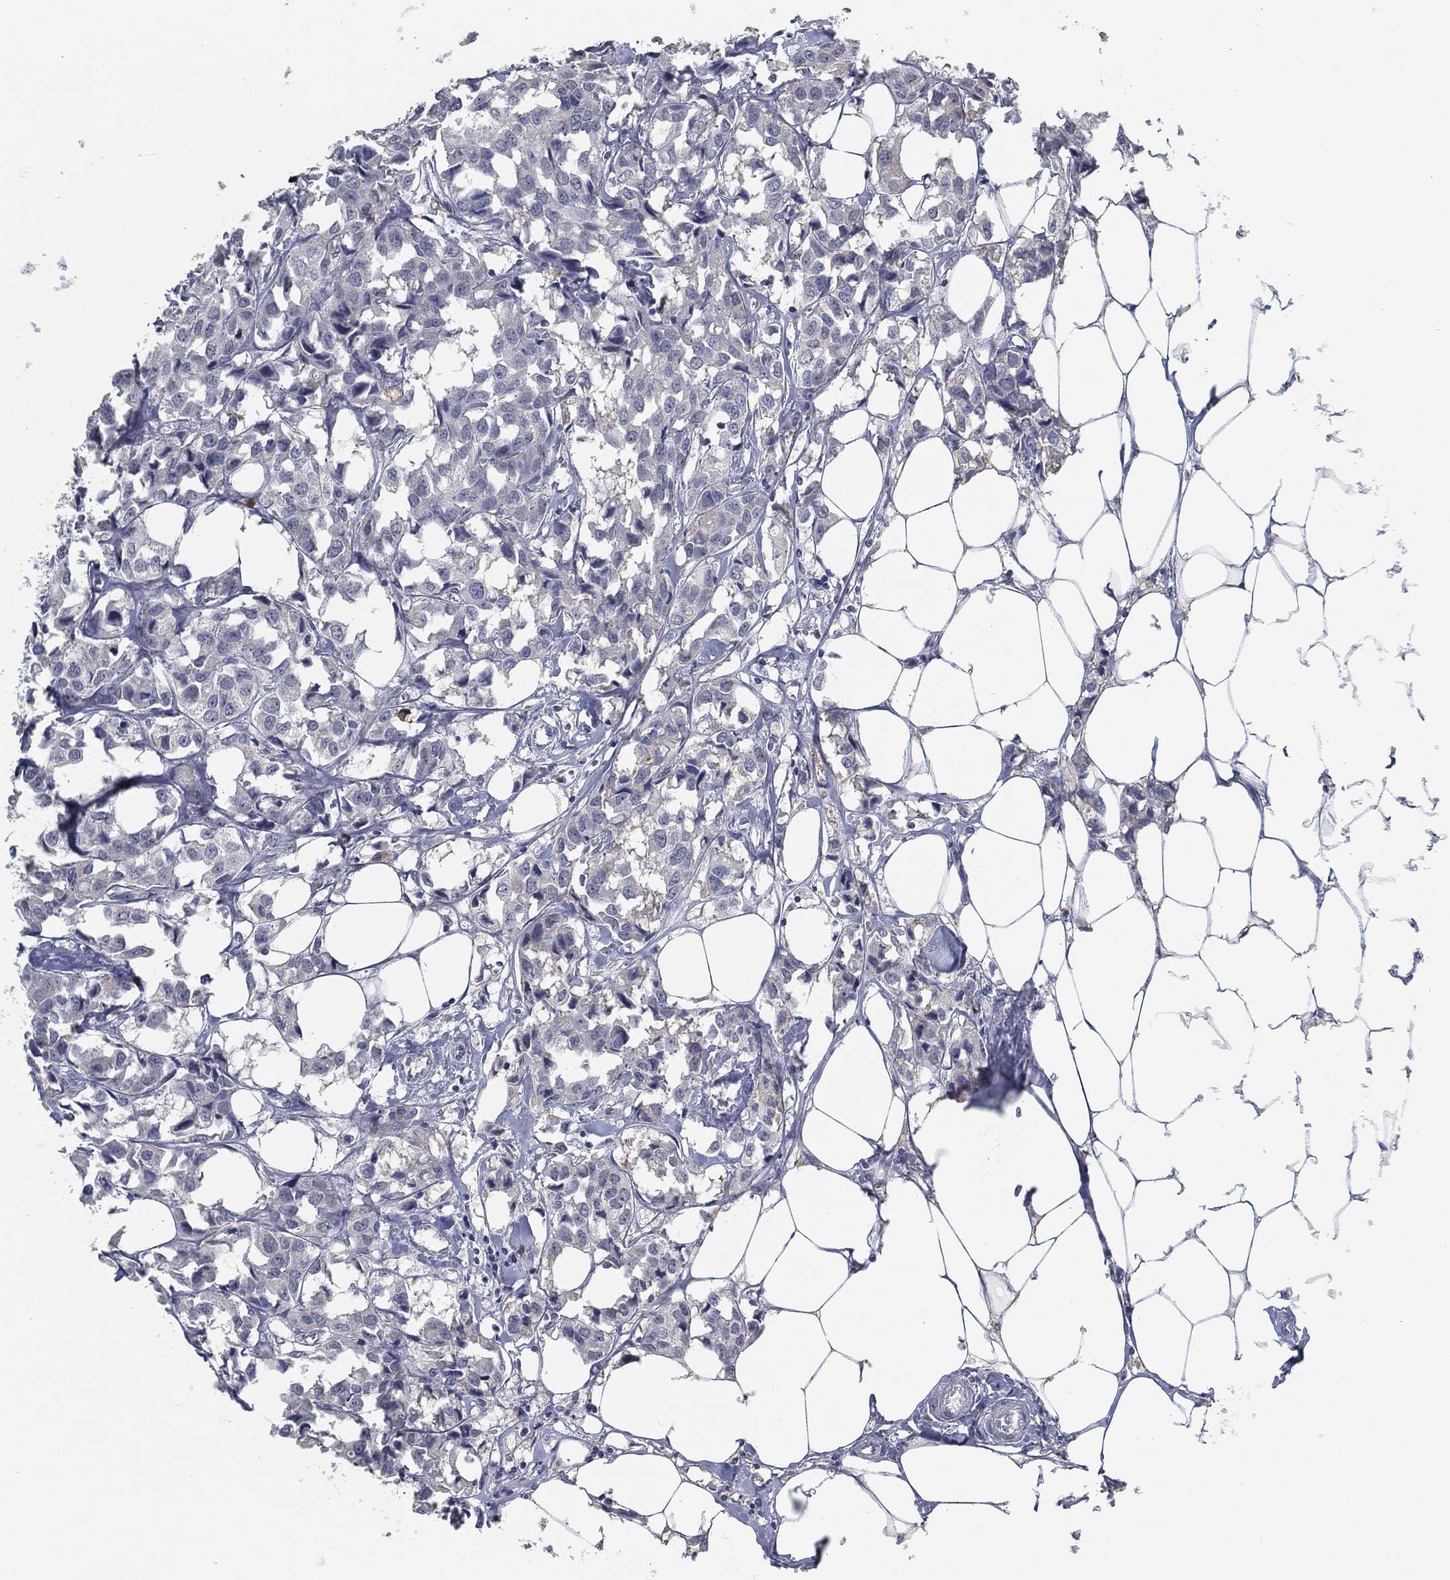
{"staining": {"intensity": "negative", "quantity": "none", "location": "none"}, "tissue": "breast cancer", "cell_type": "Tumor cells", "image_type": "cancer", "snomed": [{"axis": "morphology", "description": "Duct carcinoma"}, {"axis": "topography", "description": "Breast"}], "caption": "High magnification brightfield microscopy of intraductal carcinoma (breast) stained with DAB (3,3'-diaminobenzidine) (brown) and counterstained with hematoxylin (blue): tumor cells show no significant staining. (DAB immunohistochemistry visualized using brightfield microscopy, high magnification).", "gene": "MST1", "patient": {"sex": "female", "age": 80}}